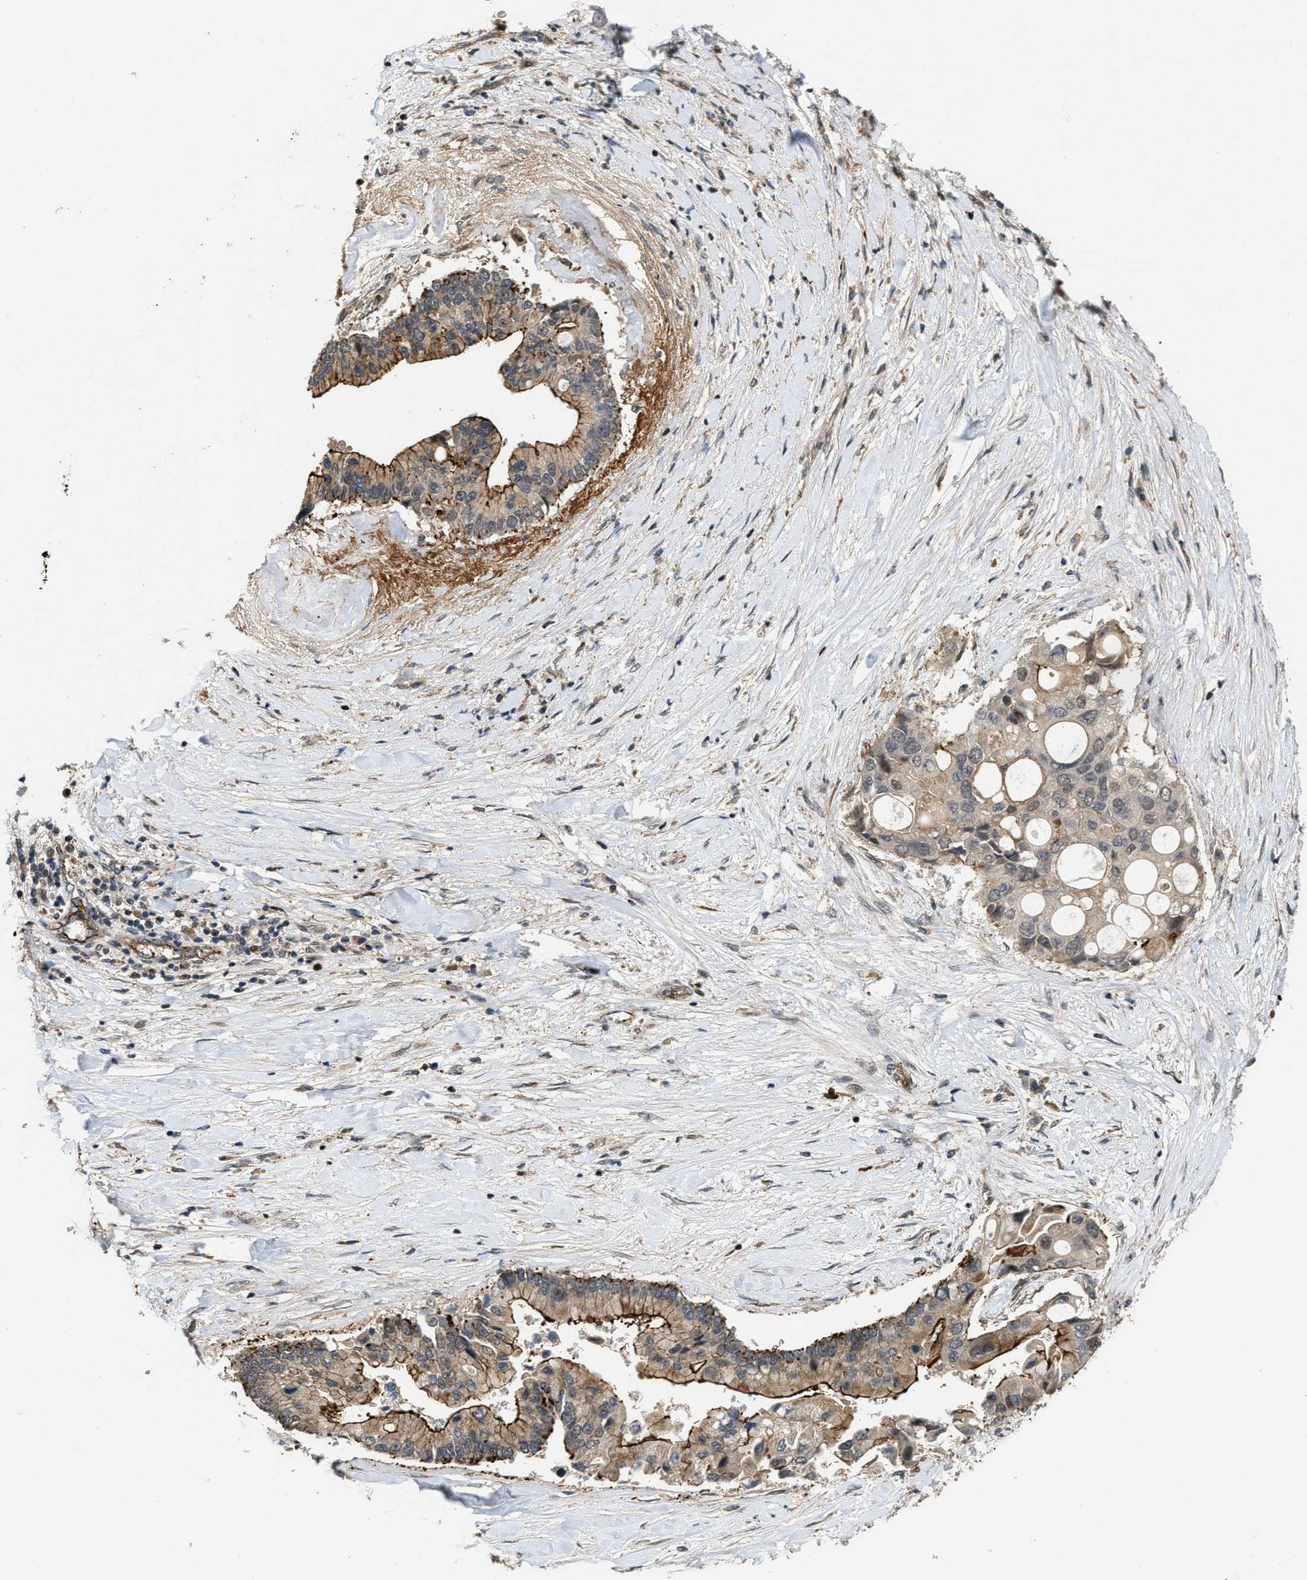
{"staining": {"intensity": "moderate", "quantity": "25%-75%", "location": "cytoplasmic/membranous"}, "tissue": "liver cancer", "cell_type": "Tumor cells", "image_type": "cancer", "snomed": [{"axis": "morphology", "description": "Cholangiocarcinoma"}, {"axis": "topography", "description": "Liver"}], "caption": "Liver cholangiocarcinoma stained for a protein (brown) displays moderate cytoplasmic/membranous positive expression in approximately 25%-75% of tumor cells.", "gene": "DPF2", "patient": {"sex": "male", "age": 50}}